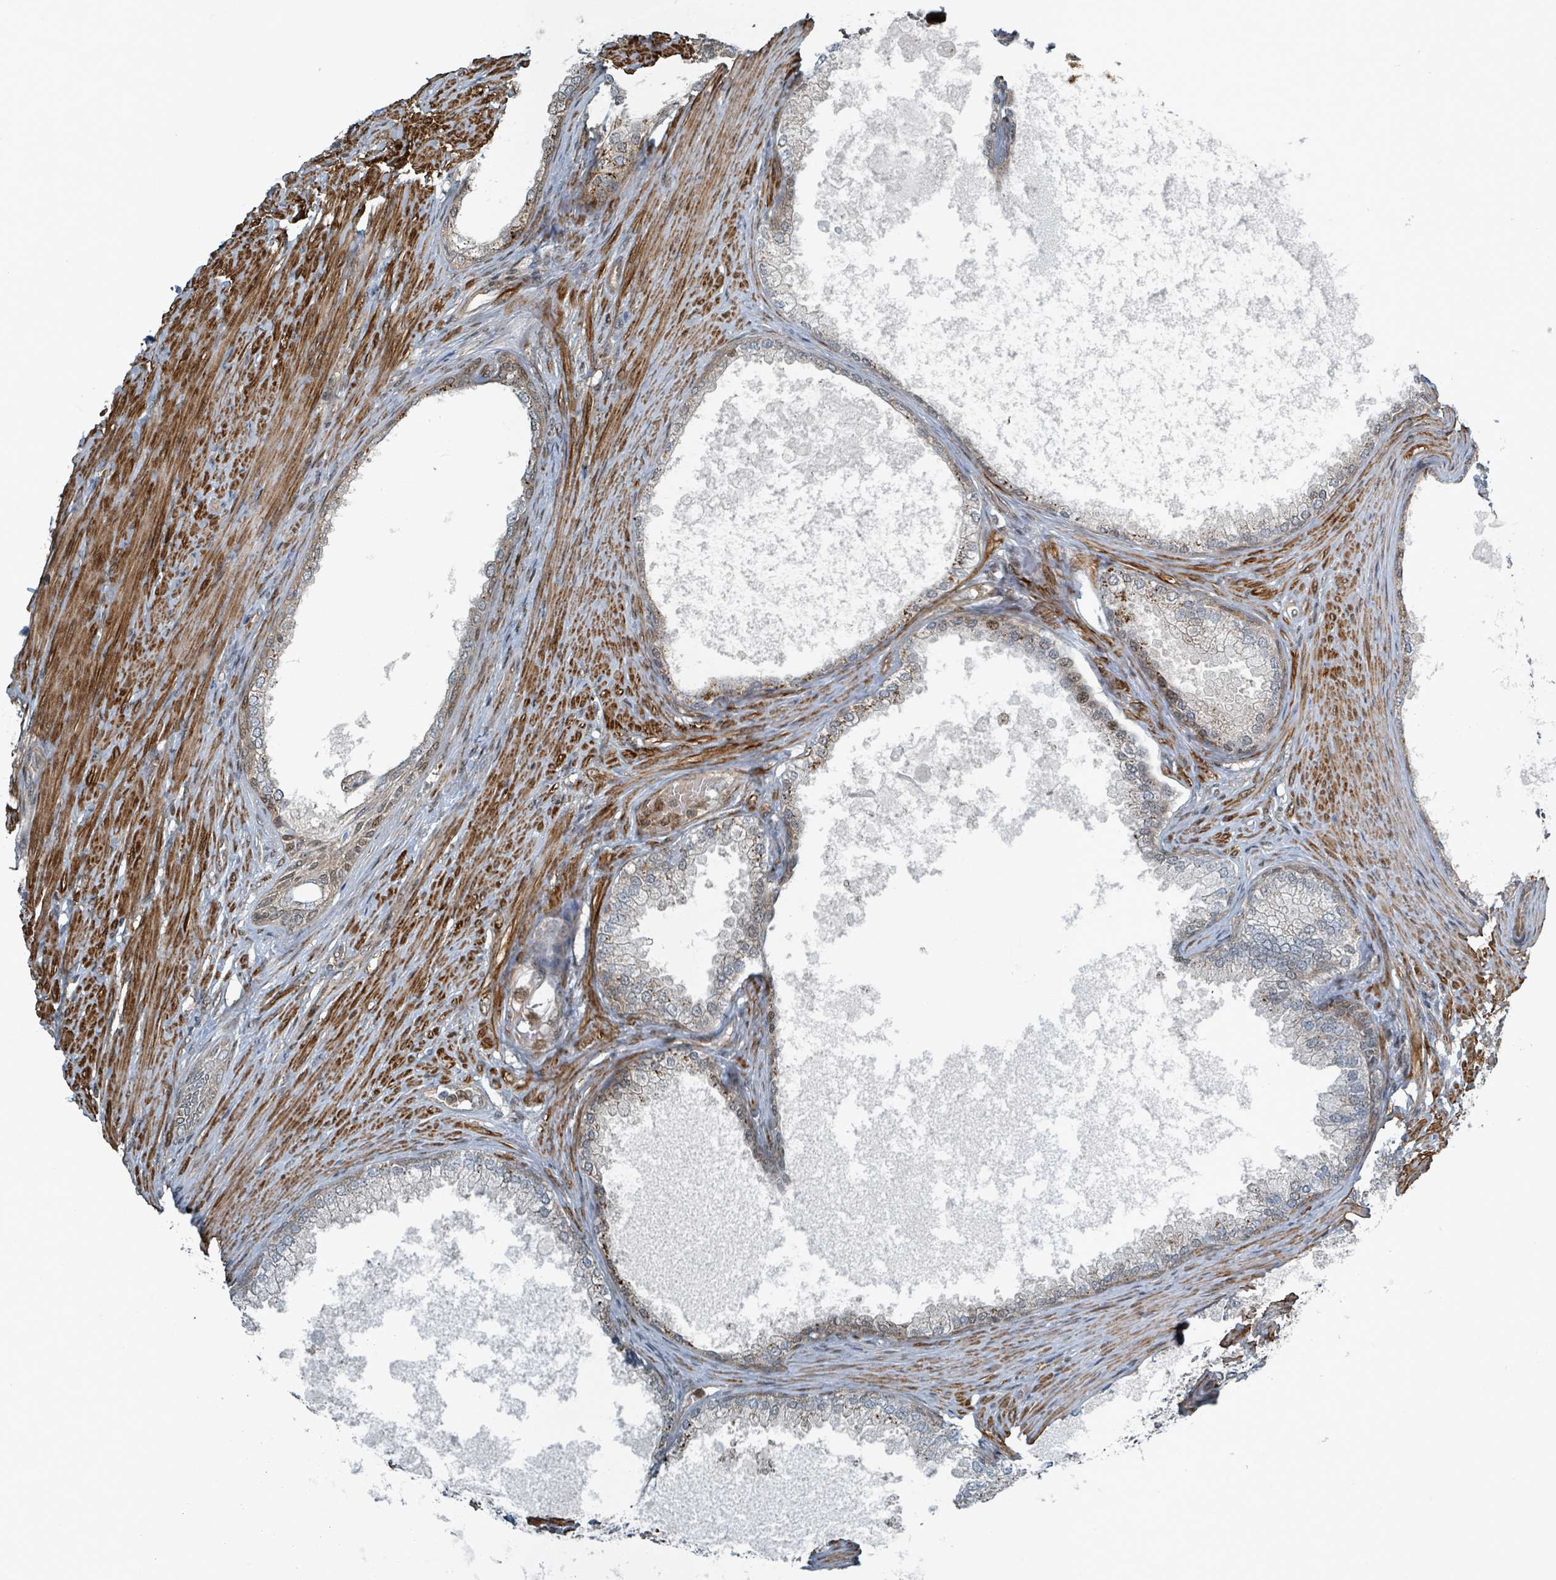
{"staining": {"intensity": "moderate", "quantity": "<25%", "location": "cytoplasmic/membranous,nuclear"}, "tissue": "prostate", "cell_type": "Glandular cells", "image_type": "normal", "snomed": [{"axis": "morphology", "description": "Normal tissue, NOS"}, {"axis": "topography", "description": "Prostate"}], "caption": "Protein staining by immunohistochemistry demonstrates moderate cytoplasmic/membranous,nuclear positivity in approximately <25% of glandular cells in benign prostate. (DAB (3,3'-diaminobenzidine) = brown stain, brightfield microscopy at high magnification).", "gene": "RHPN2", "patient": {"sex": "male", "age": 76}}